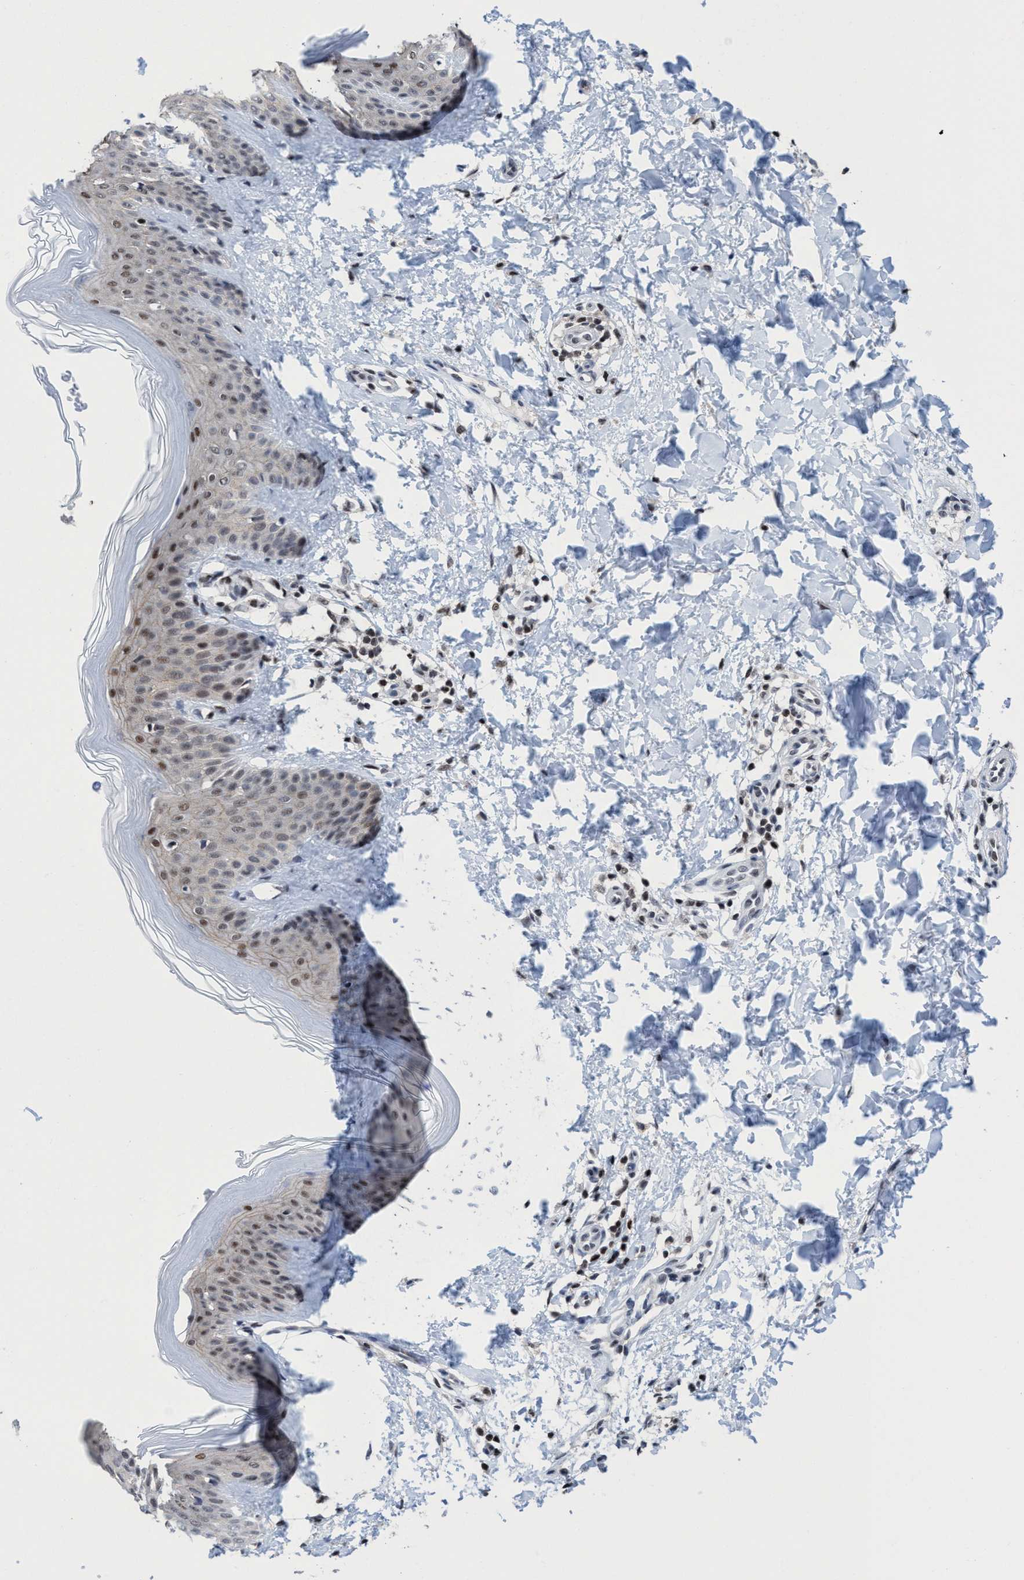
{"staining": {"intensity": "weak", "quantity": "25%-75%", "location": "nuclear"}, "tissue": "skin", "cell_type": "Fibroblasts", "image_type": "normal", "snomed": [{"axis": "morphology", "description": "Normal tissue, NOS"}, {"axis": "morphology", "description": "Malignant melanoma, Metastatic site"}, {"axis": "topography", "description": "Skin"}], "caption": "Immunohistochemistry of benign human skin exhibits low levels of weak nuclear expression in approximately 25%-75% of fibroblasts. Nuclei are stained in blue.", "gene": "C9orf78", "patient": {"sex": "male", "age": 41}}